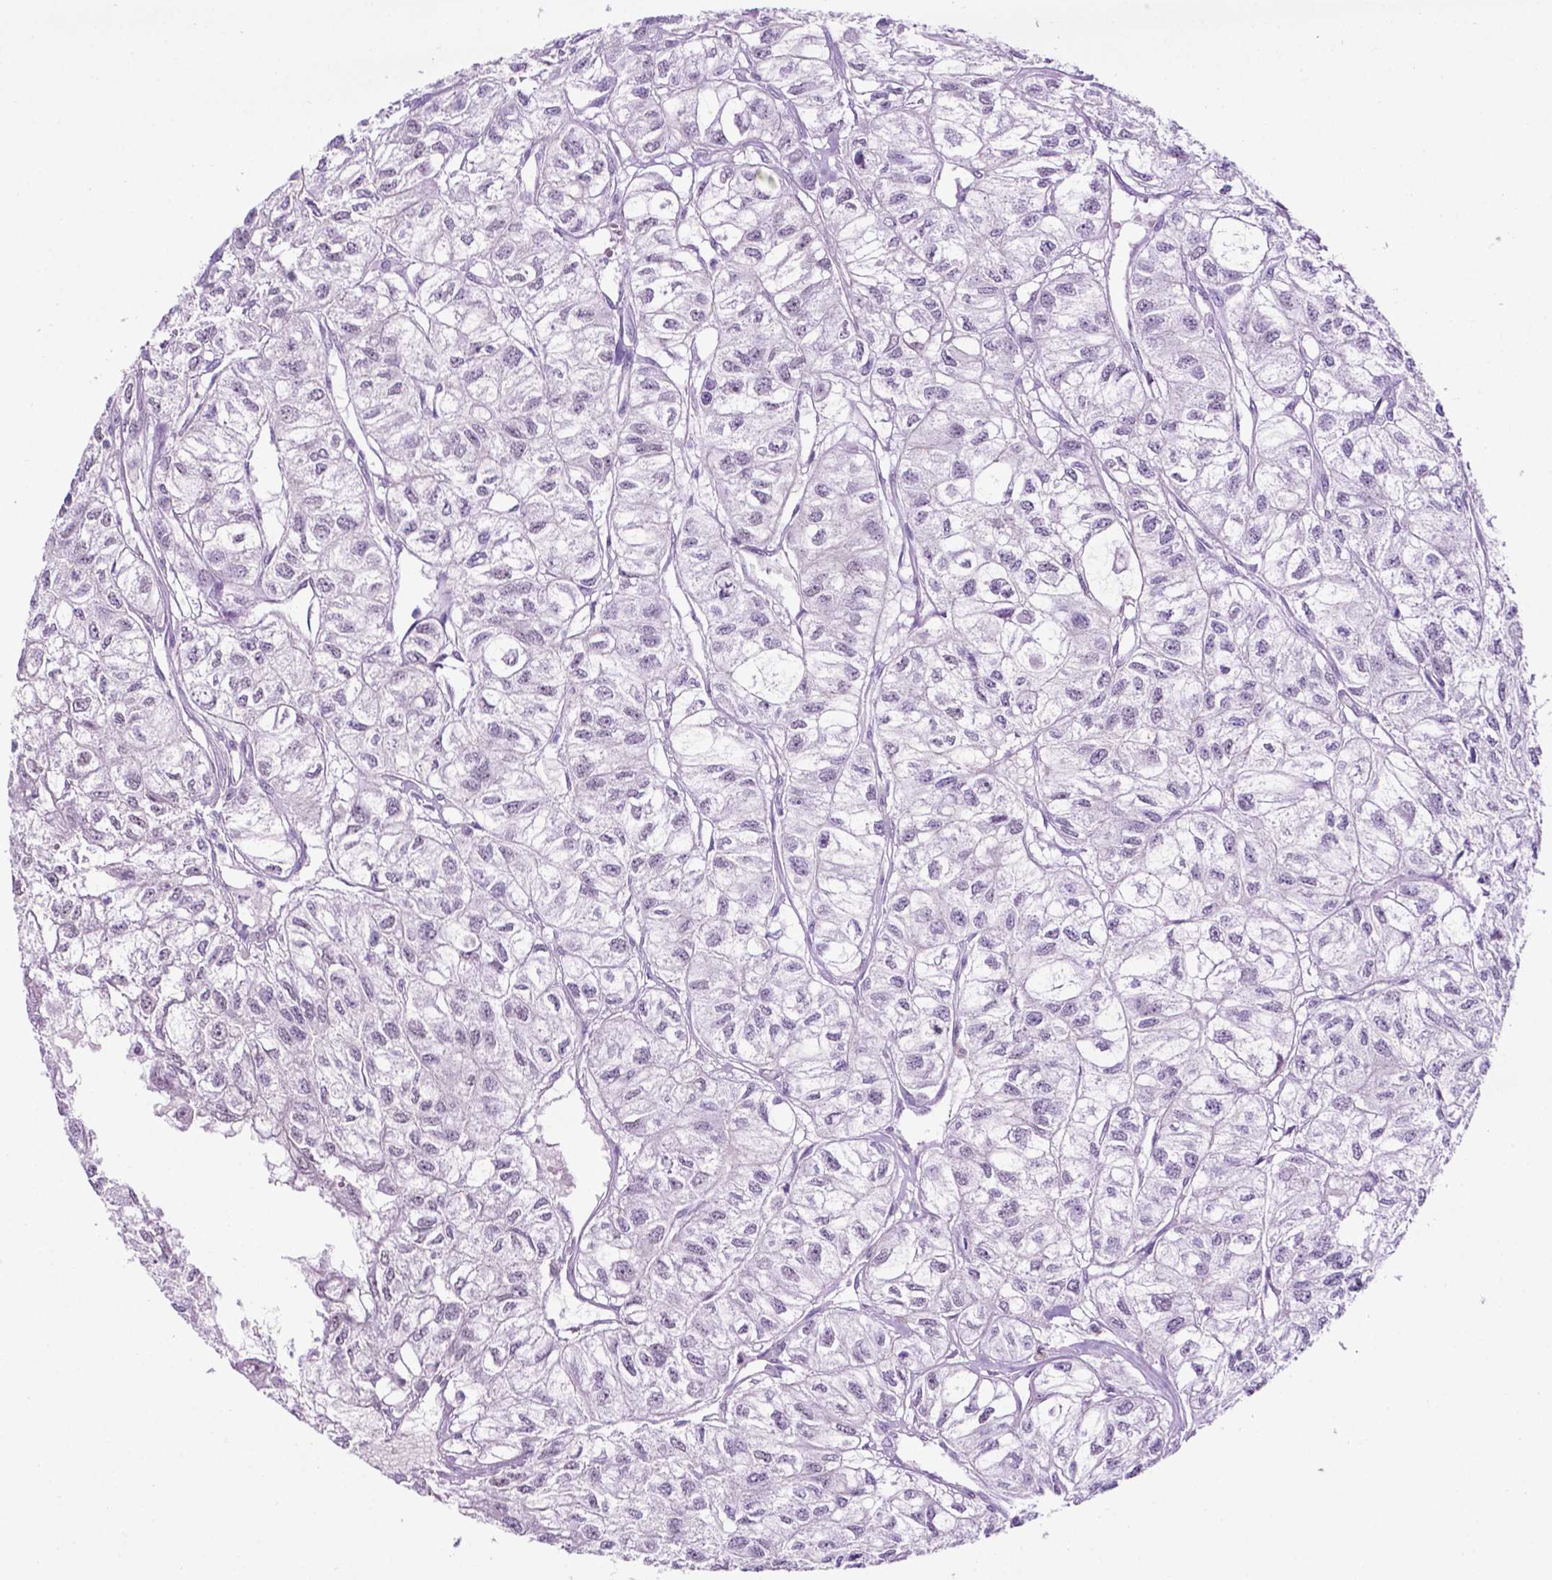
{"staining": {"intensity": "negative", "quantity": "none", "location": "none"}, "tissue": "renal cancer", "cell_type": "Tumor cells", "image_type": "cancer", "snomed": [{"axis": "morphology", "description": "Adenocarcinoma, NOS"}, {"axis": "topography", "description": "Kidney"}], "caption": "High power microscopy photomicrograph of an immunohistochemistry micrograph of renal cancer (adenocarcinoma), revealing no significant staining in tumor cells.", "gene": "TACSTD2", "patient": {"sex": "male", "age": 56}}